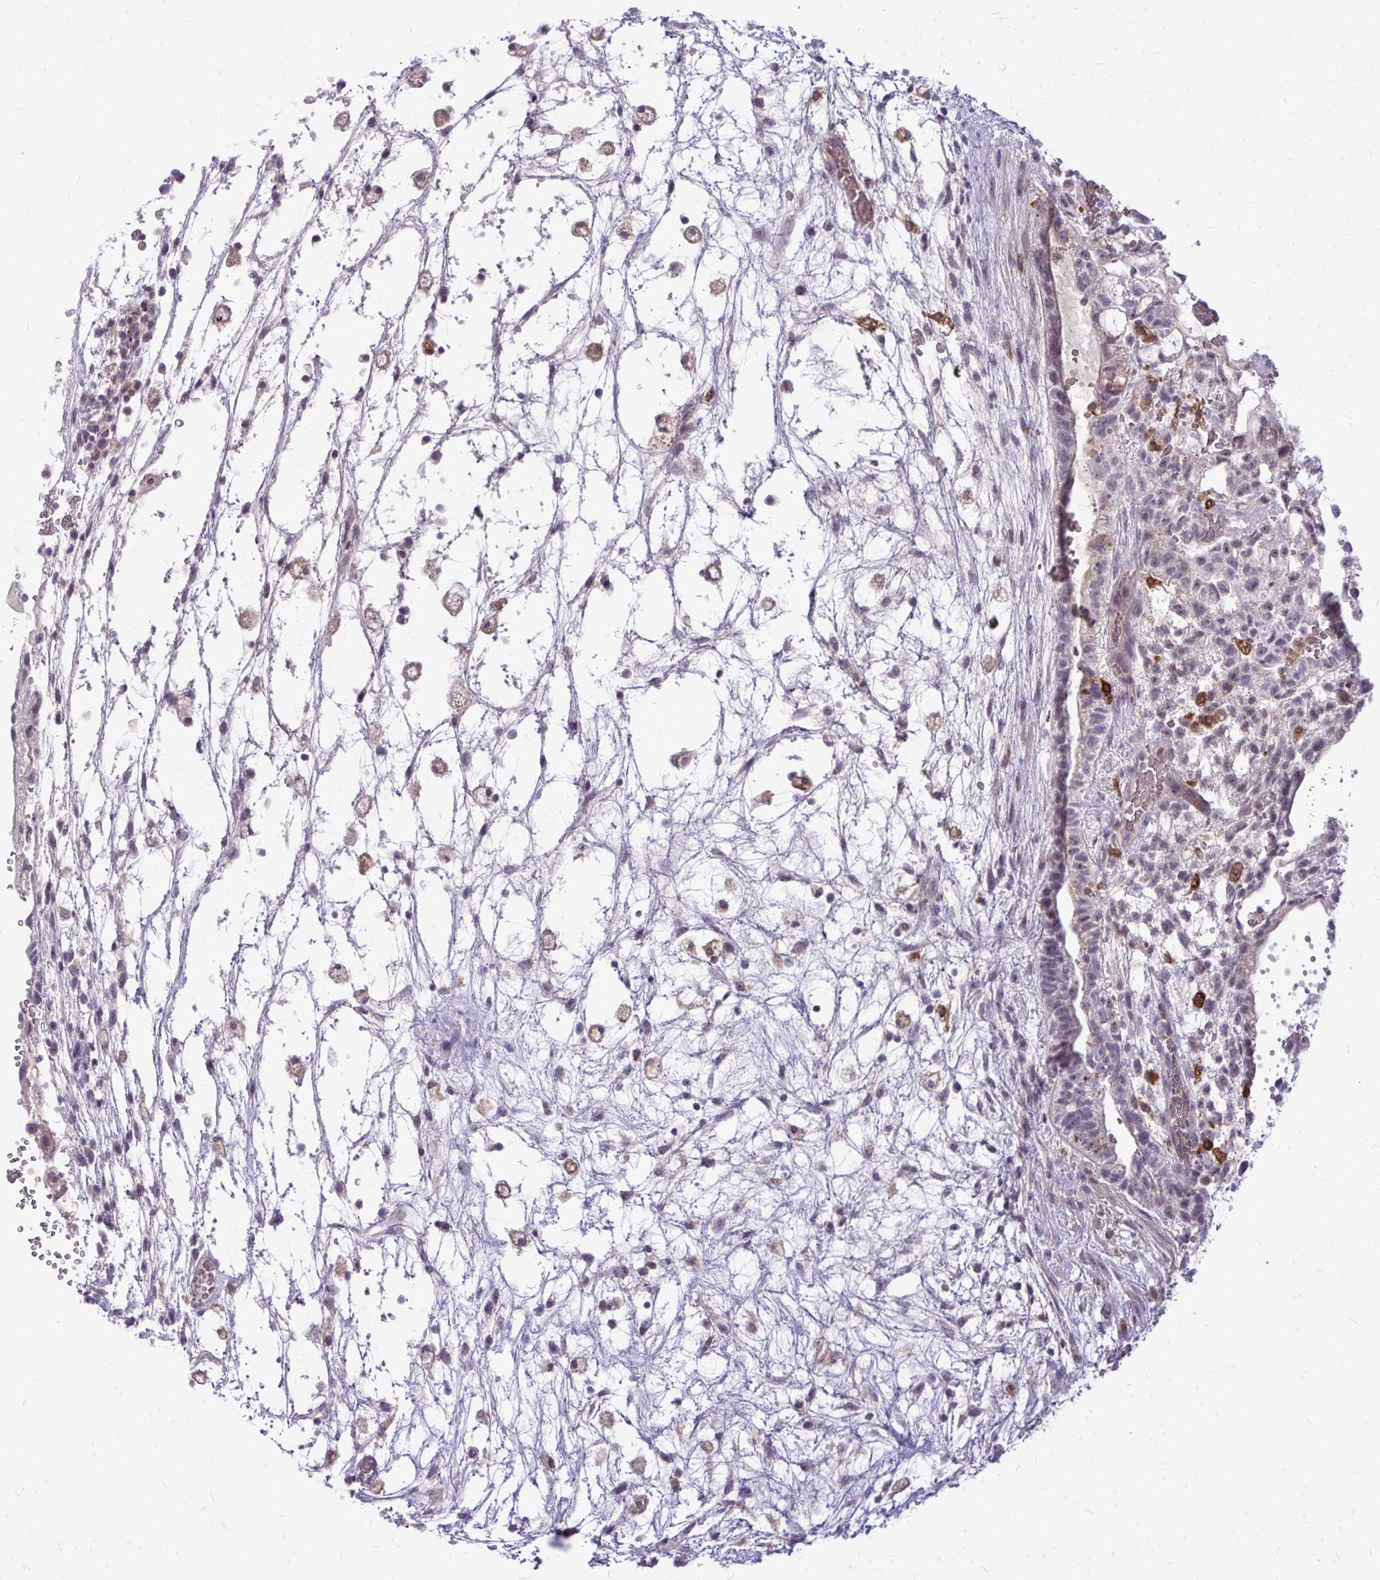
{"staining": {"intensity": "negative", "quantity": "none", "location": "none"}, "tissue": "testis cancer", "cell_type": "Tumor cells", "image_type": "cancer", "snomed": [{"axis": "morphology", "description": "Normal tissue, NOS"}, {"axis": "morphology", "description": "Carcinoma, Embryonal, NOS"}, {"axis": "topography", "description": "Testis"}], "caption": "Image shows no protein expression in tumor cells of testis cancer (embryonal carcinoma) tissue.", "gene": "ZSCAN25", "patient": {"sex": "male", "age": 32}}